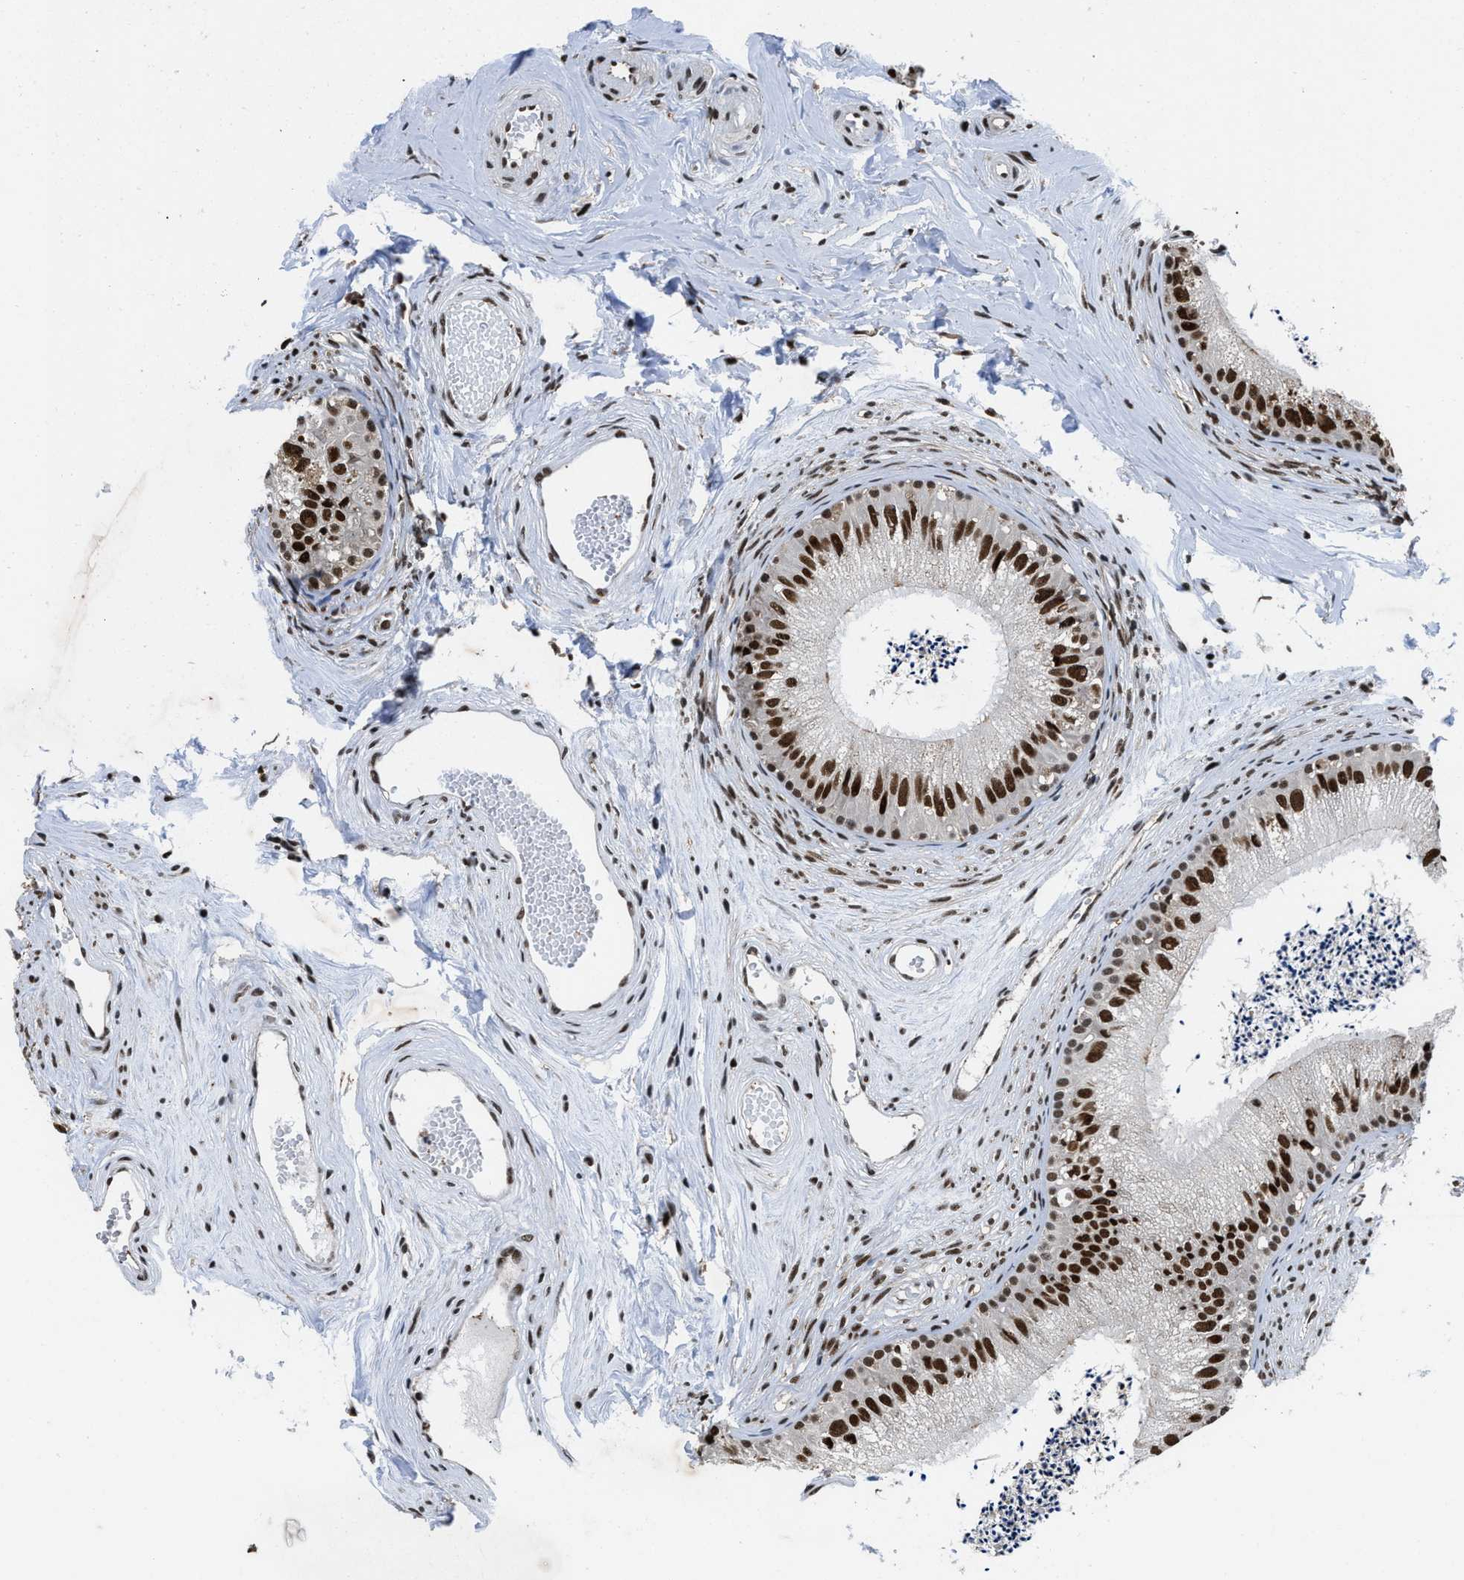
{"staining": {"intensity": "strong", "quantity": ">75%", "location": "nuclear"}, "tissue": "epididymis", "cell_type": "Glandular cells", "image_type": "normal", "snomed": [{"axis": "morphology", "description": "Normal tissue, NOS"}, {"axis": "topography", "description": "Epididymis"}], "caption": "This is an image of IHC staining of benign epididymis, which shows strong staining in the nuclear of glandular cells.", "gene": "HNRNPF", "patient": {"sex": "male", "age": 56}}